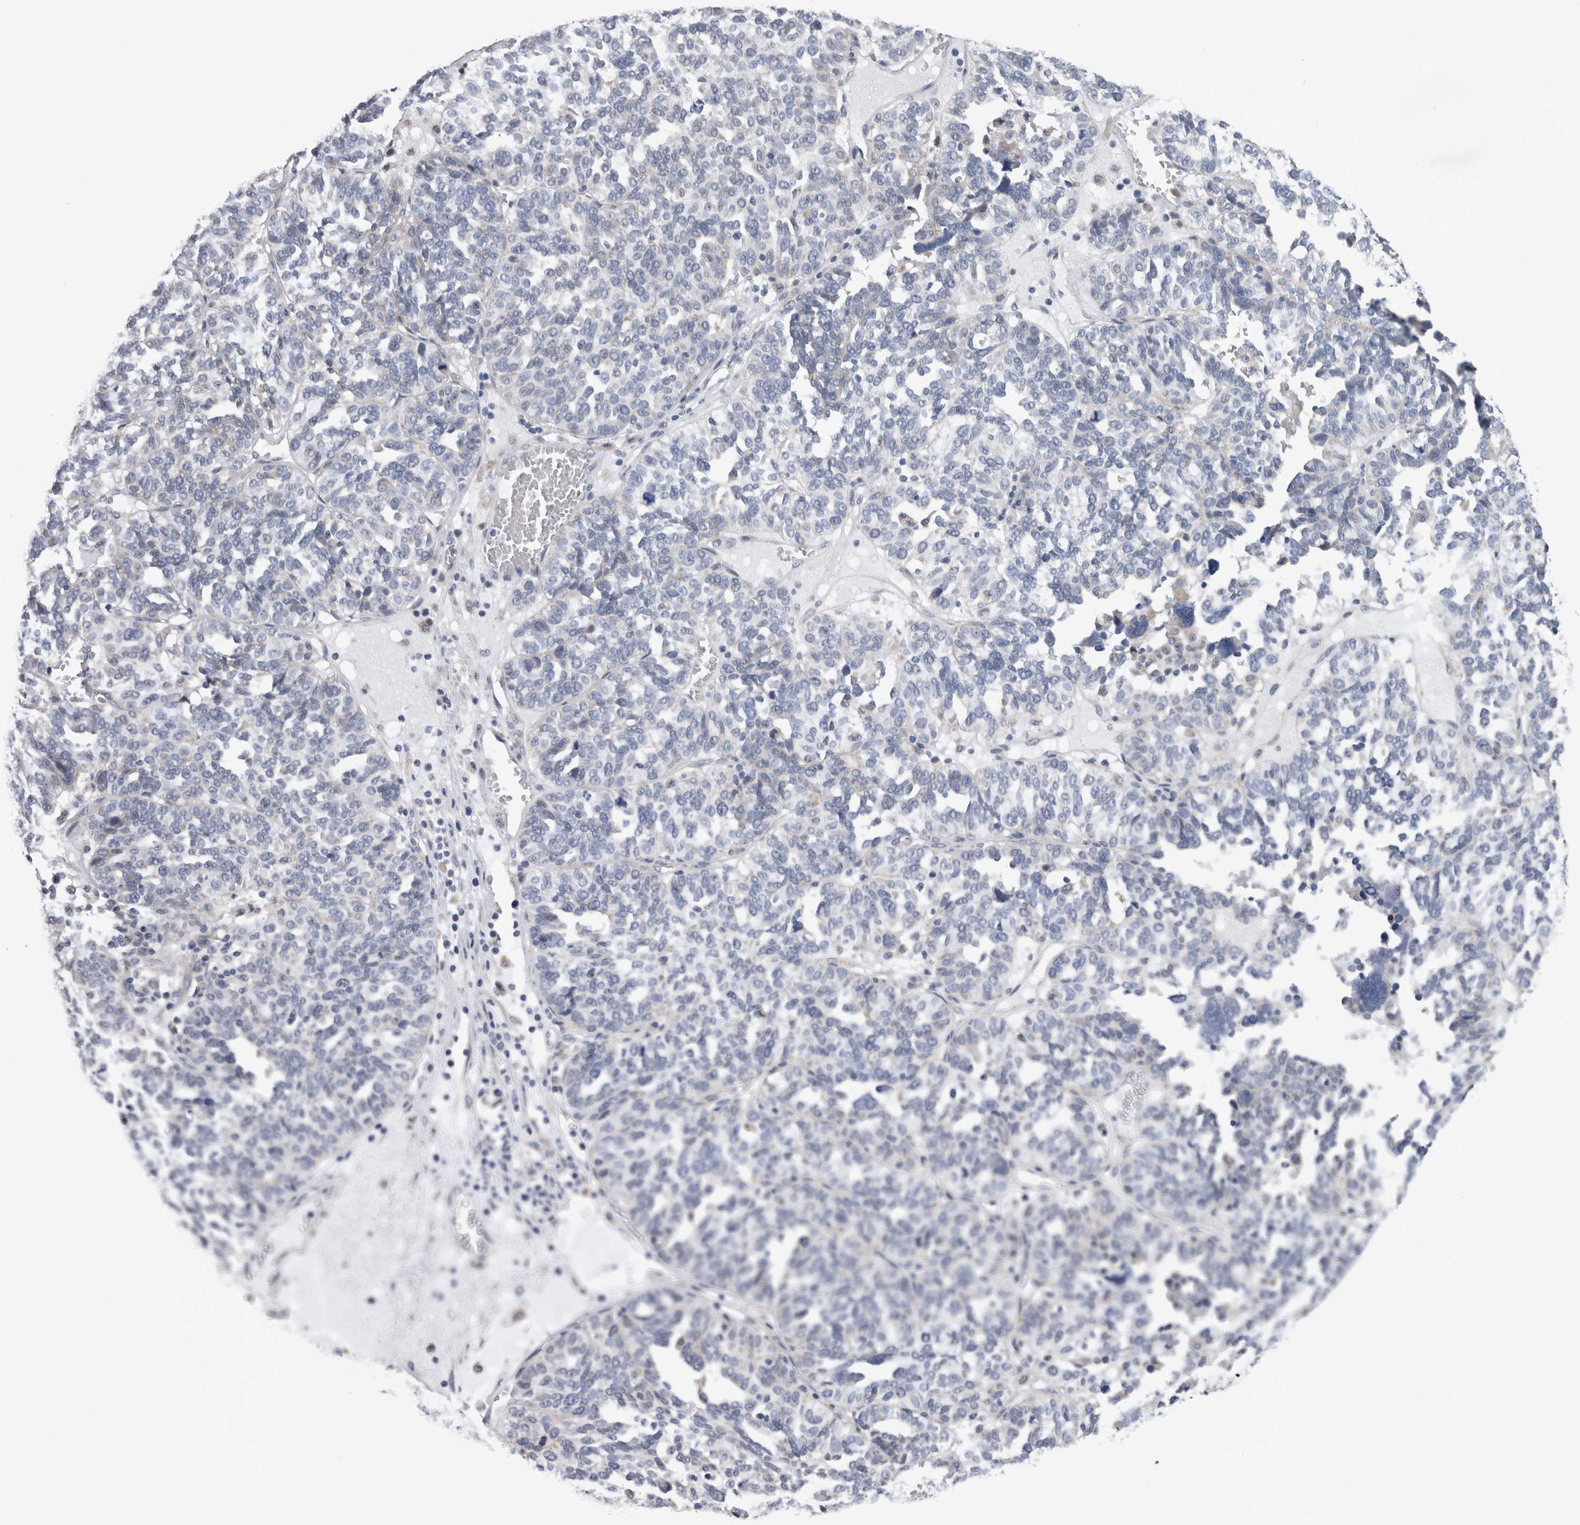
{"staining": {"intensity": "negative", "quantity": "none", "location": "none"}, "tissue": "ovarian cancer", "cell_type": "Tumor cells", "image_type": "cancer", "snomed": [{"axis": "morphology", "description": "Cystadenocarcinoma, serous, NOS"}, {"axis": "topography", "description": "Ovary"}], "caption": "This is a image of immunohistochemistry staining of serous cystadenocarcinoma (ovarian), which shows no positivity in tumor cells.", "gene": "GDAP1", "patient": {"sex": "female", "age": 59}}